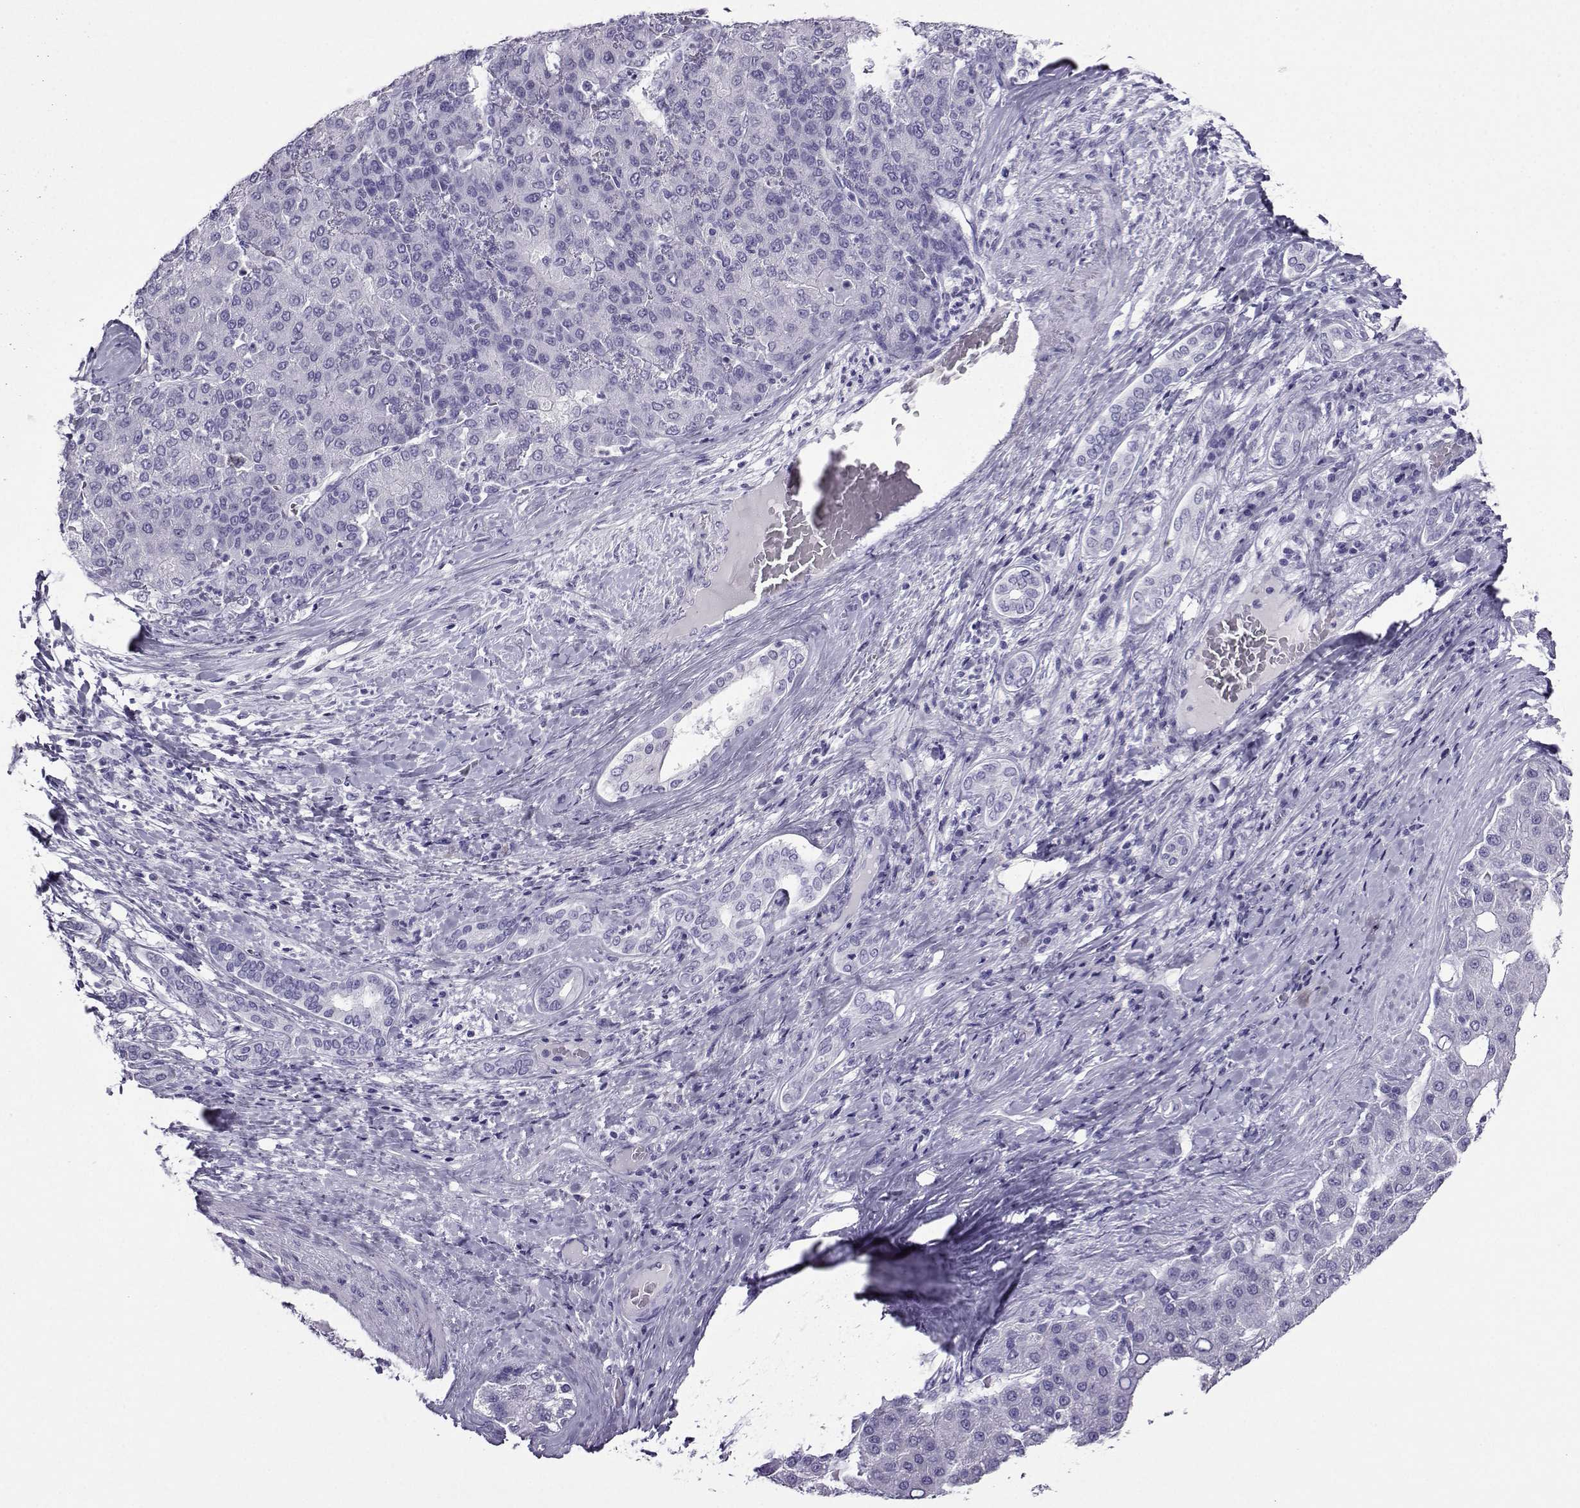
{"staining": {"intensity": "negative", "quantity": "none", "location": "none"}, "tissue": "liver cancer", "cell_type": "Tumor cells", "image_type": "cancer", "snomed": [{"axis": "morphology", "description": "Carcinoma, Hepatocellular, NOS"}, {"axis": "topography", "description": "Liver"}], "caption": "An immunohistochemistry image of liver cancer is shown. There is no staining in tumor cells of liver cancer.", "gene": "CRYBB1", "patient": {"sex": "male", "age": 65}}